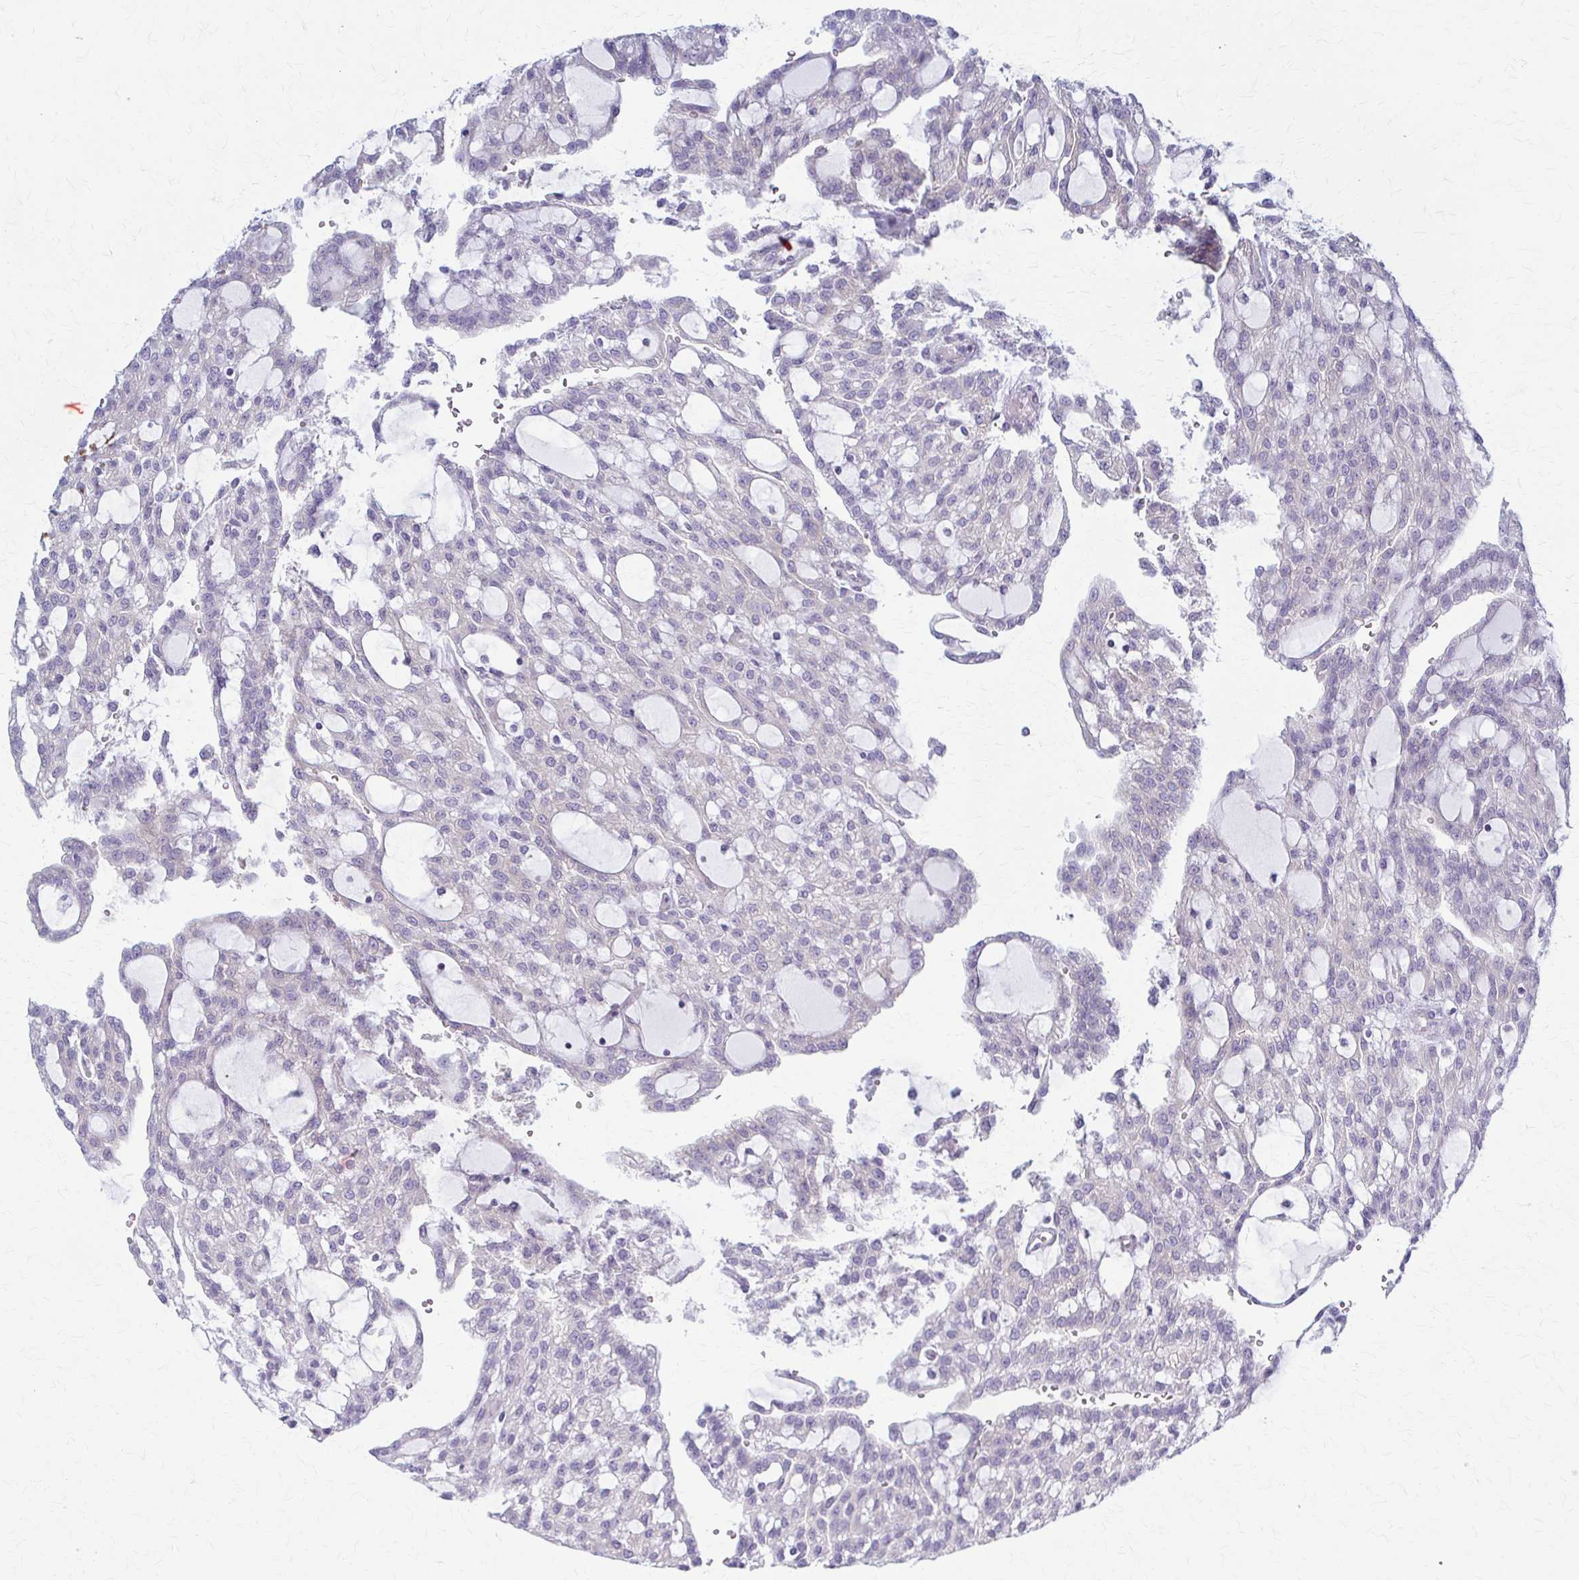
{"staining": {"intensity": "weak", "quantity": "25%-75%", "location": "cytoplasmic/membranous"}, "tissue": "renal cancer", "cell_type": "Tumor cells", "image_type": "cancer", "snomed": [{"axis": "morphology", "description": "Adenocarcinoma, NOS"}, {"axis": "topography", "description": "Kidney"}], "caption": "A brown stain labels weak cytoplasmic/membranous positivity of a protein in renal cancer tumor cells. Nuclei are stained in blue.", "gene": "PRKRA", "patient": {"sex": "male", "age": 63}}